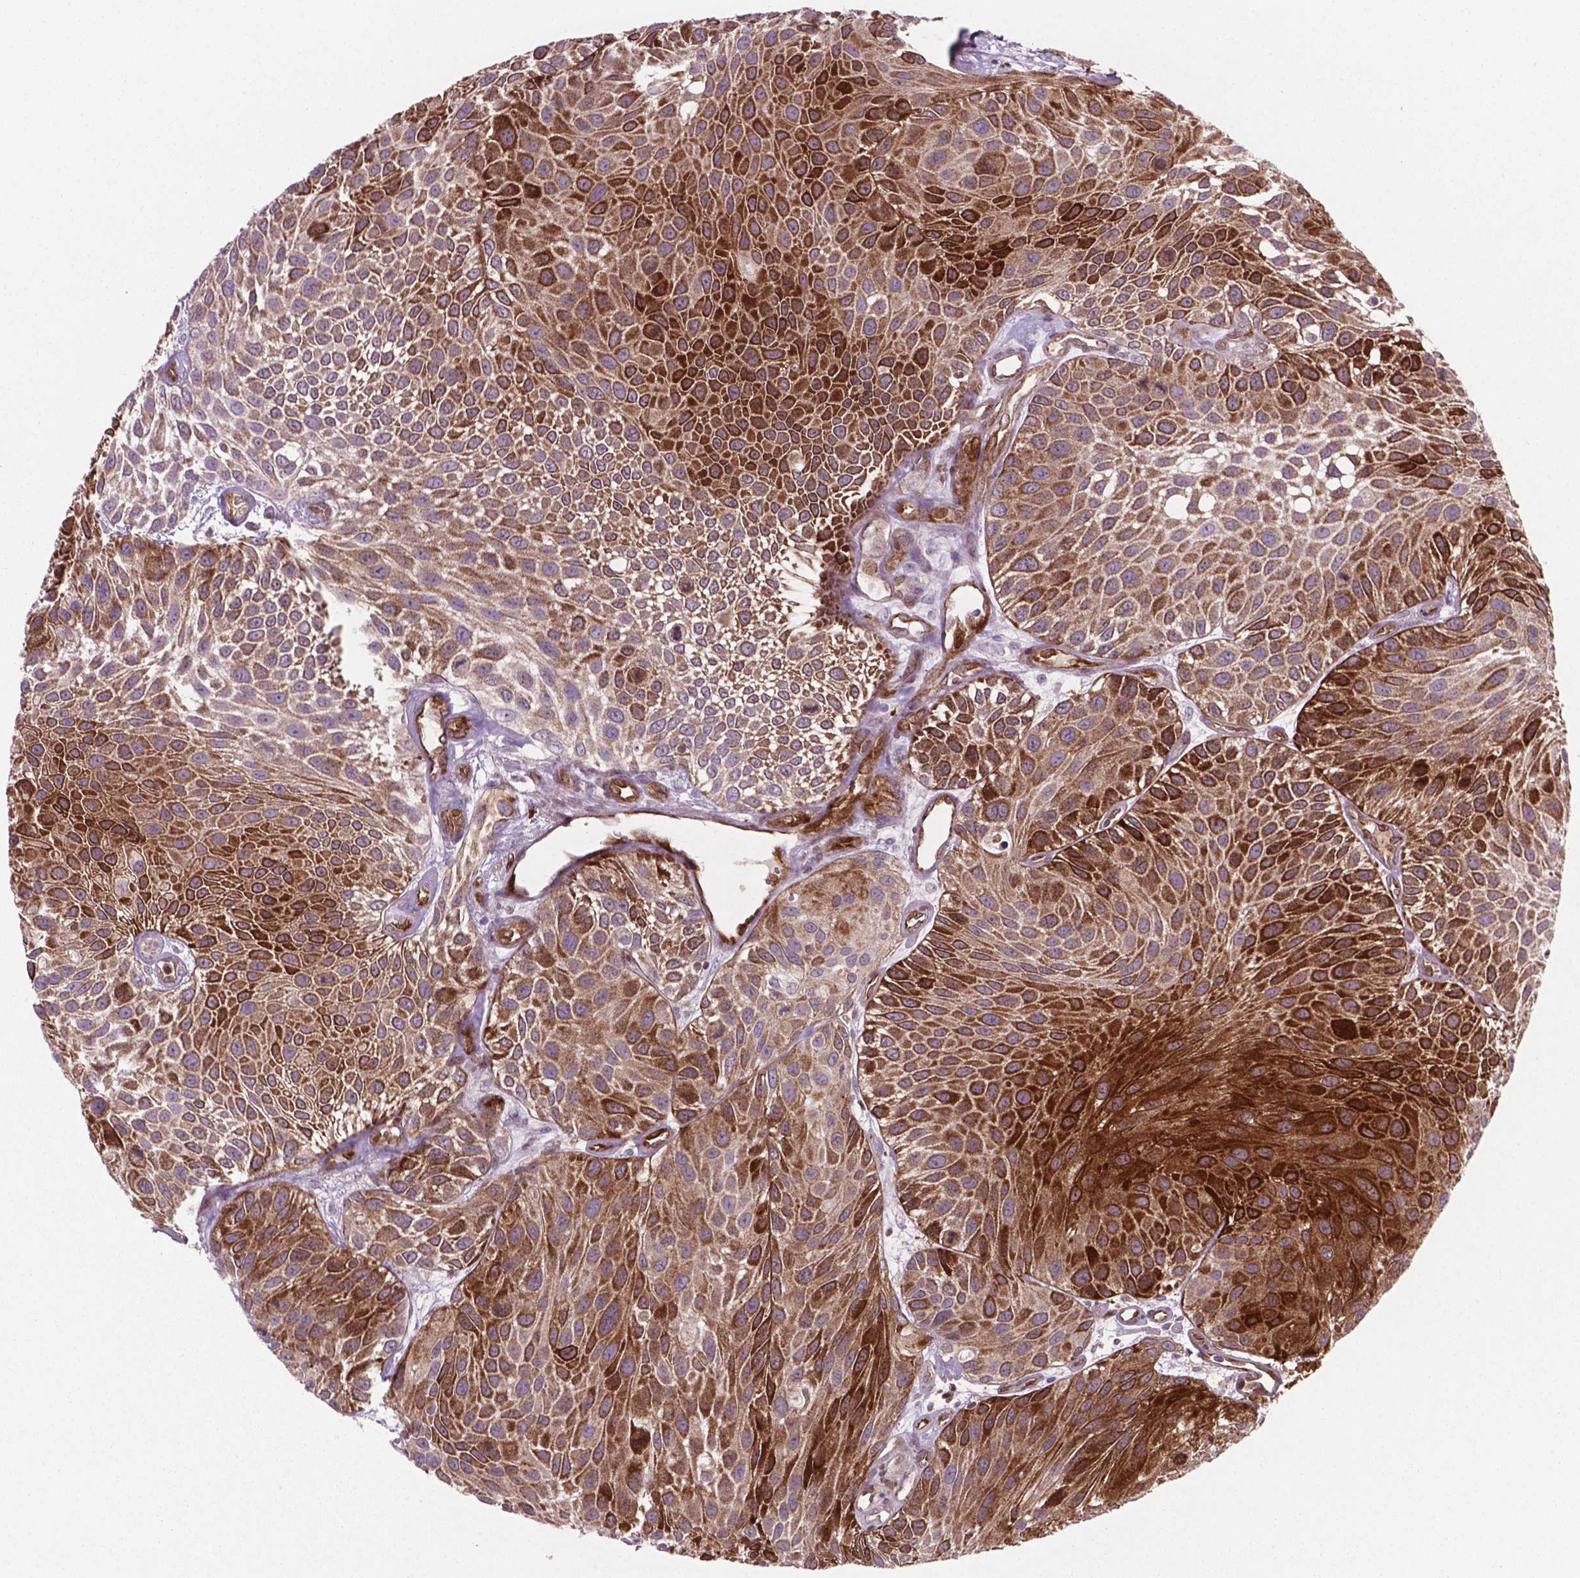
{"staining": {"intensity": "strong", "quantity": ">75%", "location": "cytoplasmic/membranous"}, "tissue": "urothelial cancer", "cell_type": "Tumor cells", "image_type": "cancer", "snomed": [{"axis": "morphology", "description": "Urothelial carcinoma, Low grade"}, {"axis": "topography", "description": "Urinary bladder"}], "caption": "Approximately >75% of tumor cells in low-grade urothelial carcinoma display strong cytoplasmic/membranous protein positivity as visualized by brown immunohistochemical staining.", "gene": "LDHA", "patient": {"sex": "female", "age": 87}}